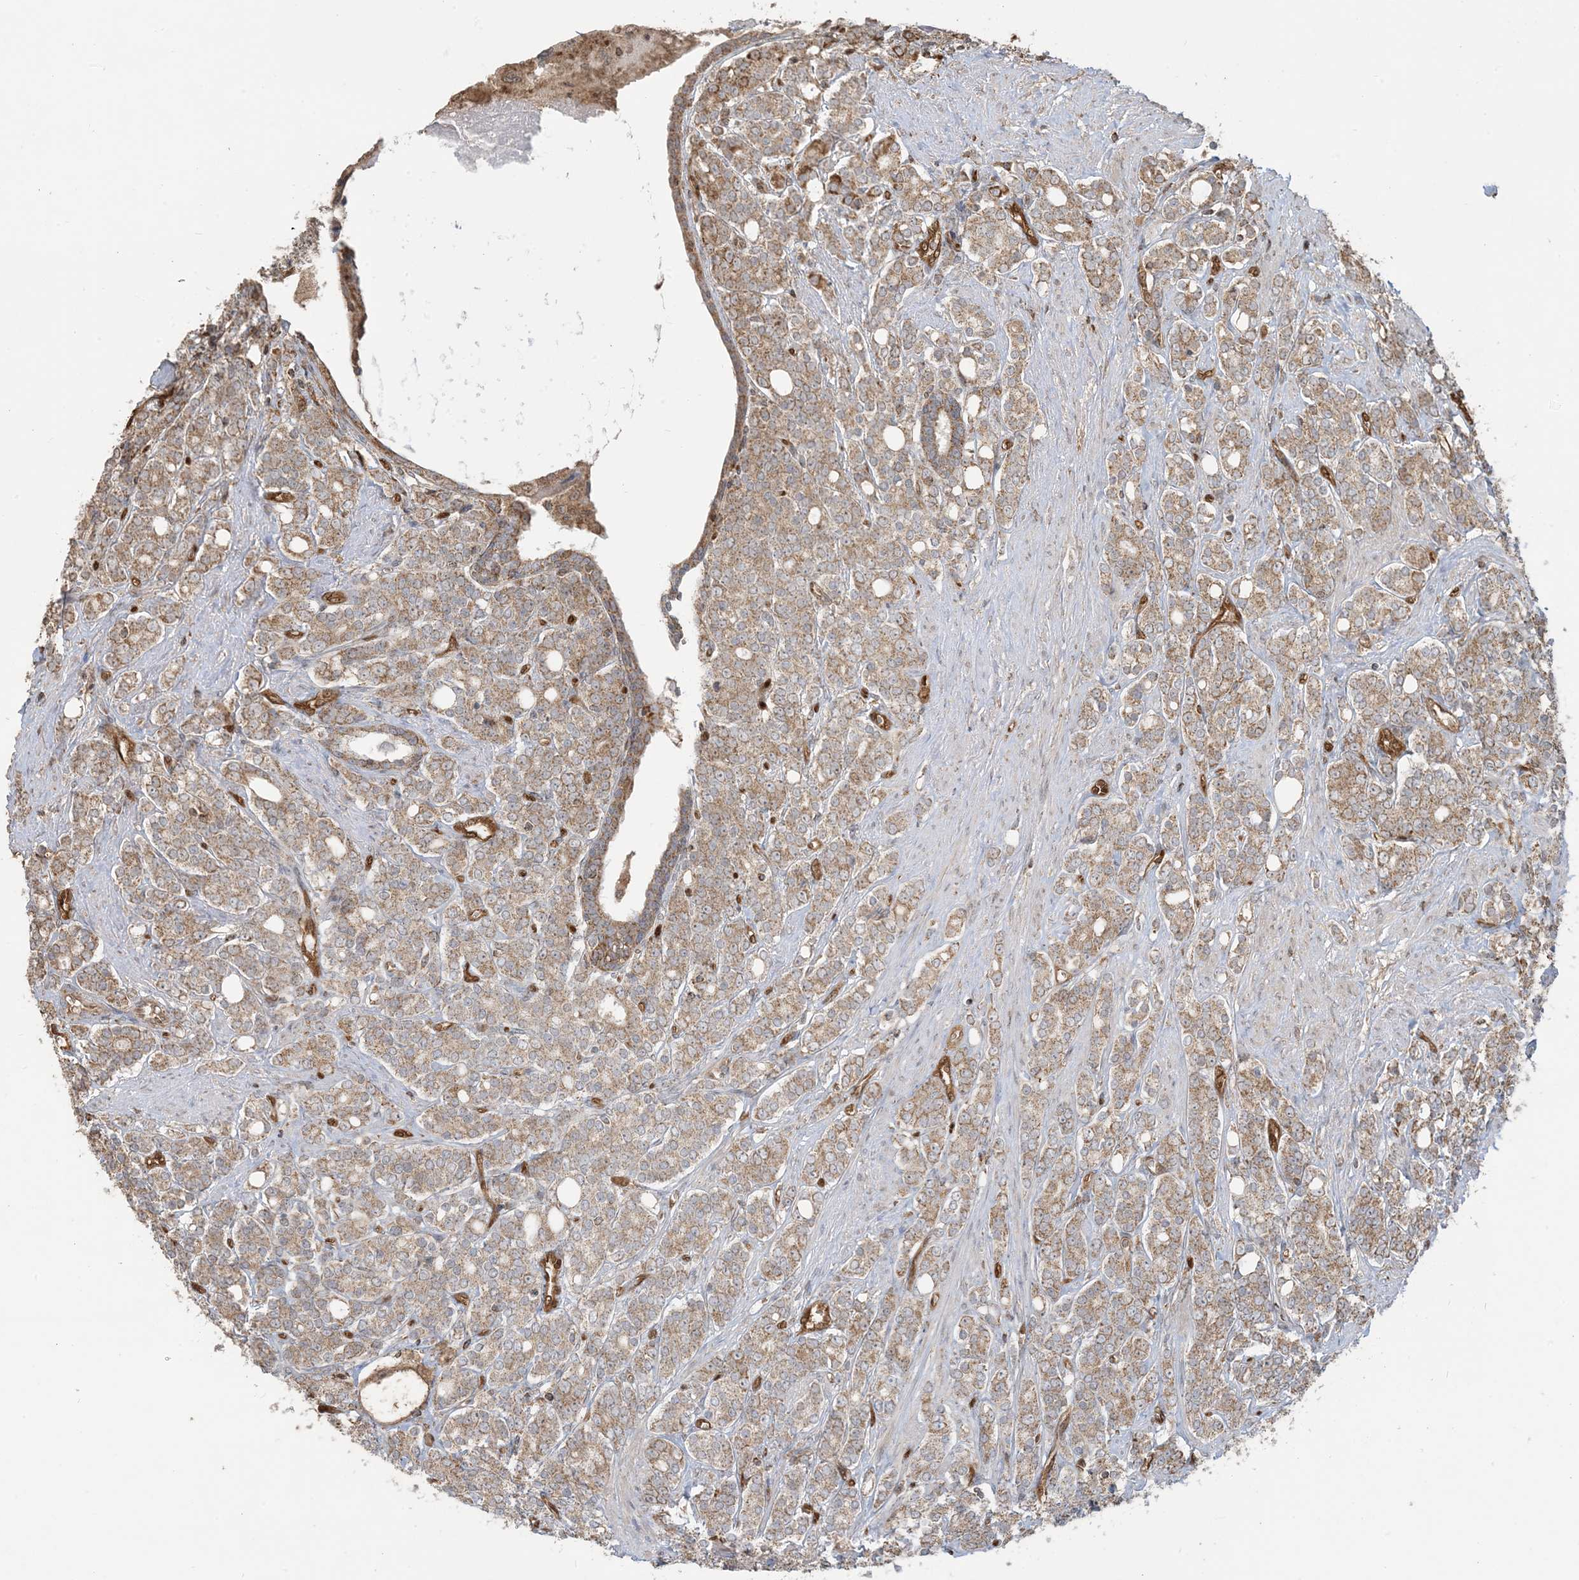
{"staining": {"intensity": "moderate", "quantity": ">75%", "location": "cytoplasmic/membranous"}, "tissue": "prostate cancer", "cell_type": "Tumor cells", "image_type": "cancer", "snomed": [{"axis": "morphology", "description": "Adenocarcinoma, High grade"}, {"axis": "topography", "description": "Prostate"}], "caption": "High-grade adenocarcinoma (prostate) stained for a protein (brown) reveals moderate cytoplasmic/membranous positive staining in about >75% of tumor cells.", "gene": "PPM1F", "patient": {"sex": "male", "age": 62}}